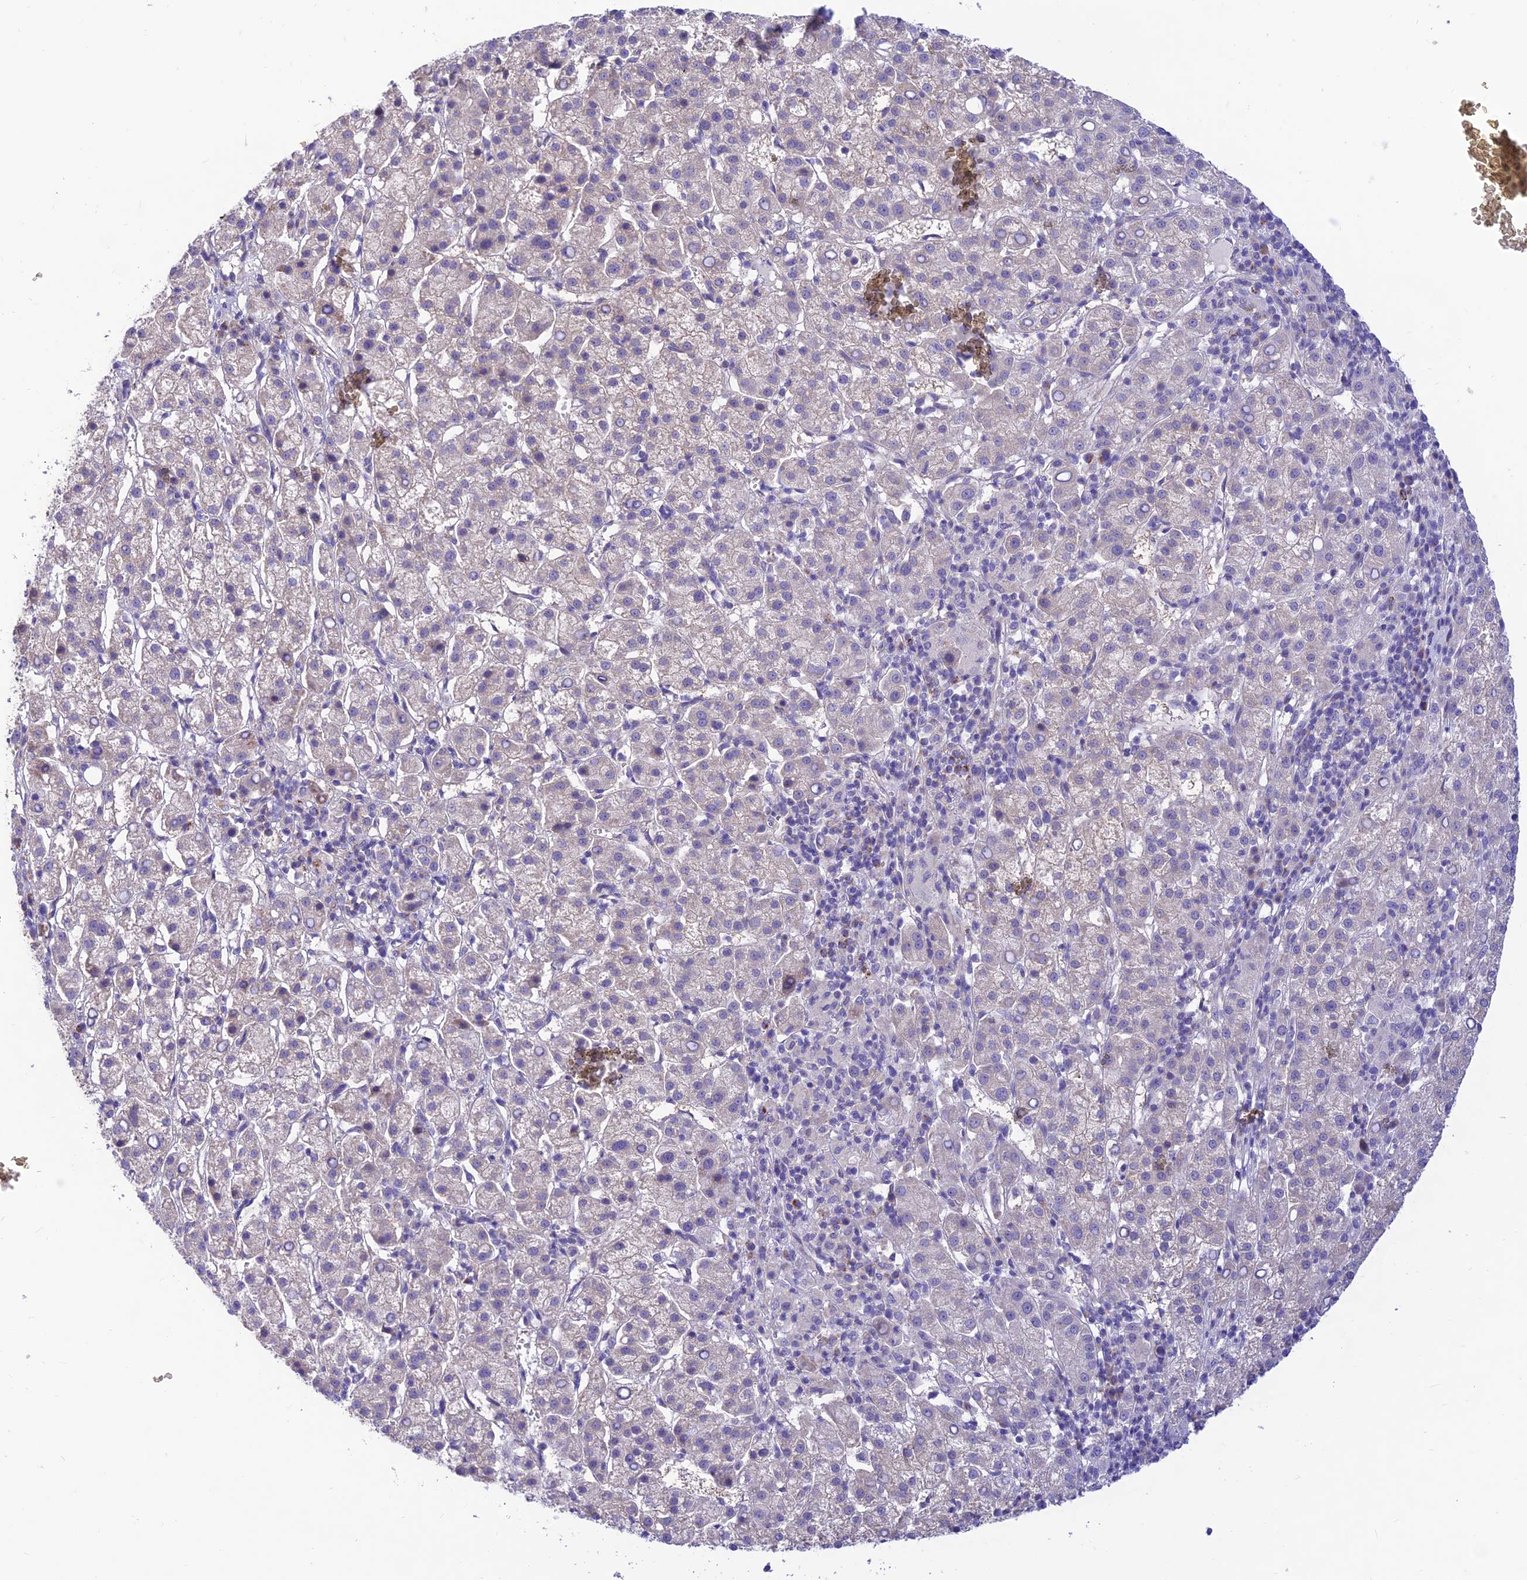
{"staining": {"intensity": "negative", "quantity": "none", "location": "none"}, "tissue": "liver cancer", "cell_type": "Tumor cells", "image_type": "cancer", "snomed": [{"axis": "morphology", "description": "Carcinoma, Hepatocellular, NOS"}, {"axis": "topography", "description": "Liver"}], "caption": "High power microscopy photomicrograph of an immunohistochemistry micrograph of liver cancer (hepatocellular carcinoma), revealing no significant positivity in tumor cells.", "gene": "FAM186B", "patient": {"sex": "female", "age": 58}}